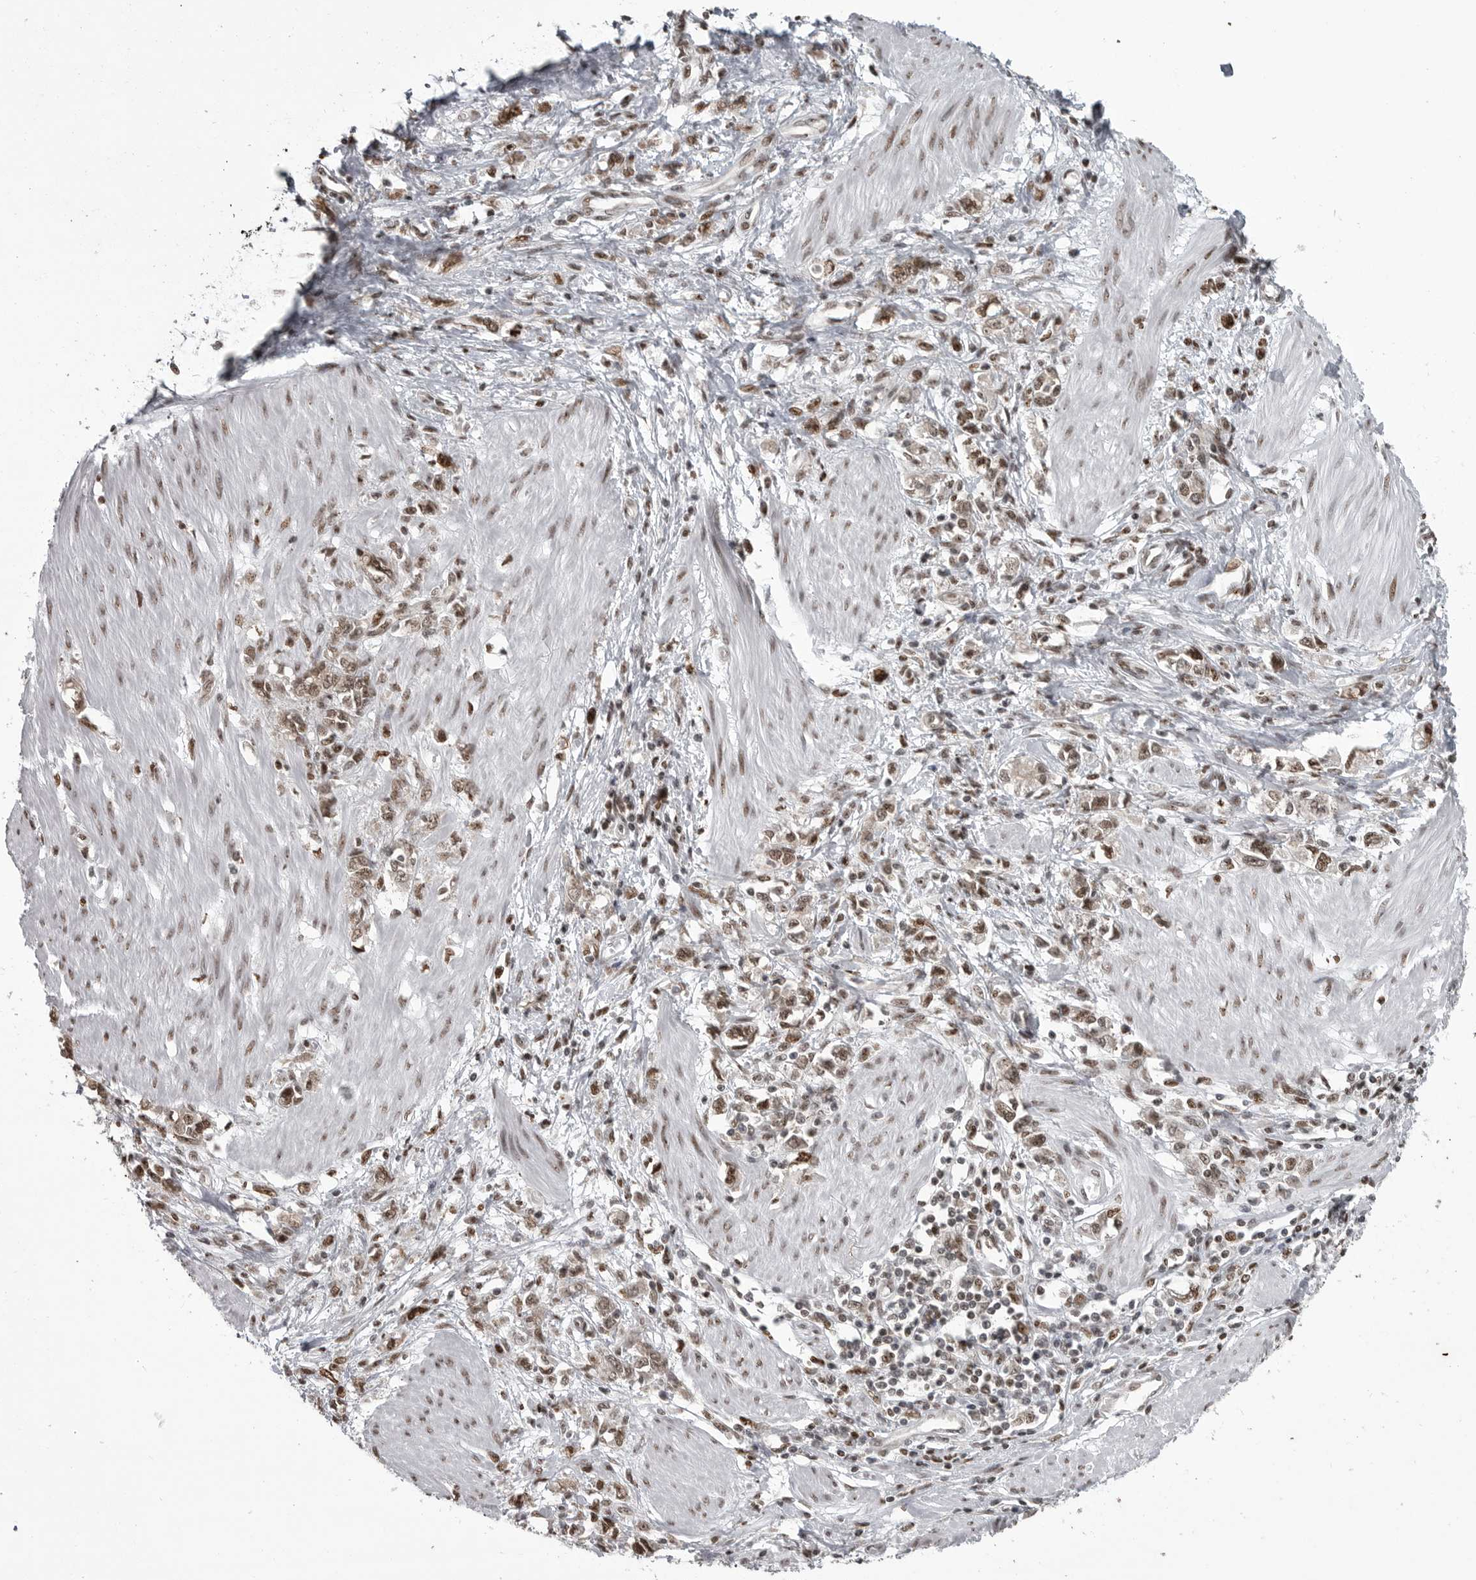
{"staining": {"intensity": "moderate", "quantity": ">75%", "location": "nuclear"}, "tissue": "stomach cancer", "cell_type": "Tumor cells", "image_type": "cancer", "snomed": [{"axis": "morphology", "description": "Adenocarcinoma, NOS"}, {"axis": "topography", "description": "Stomach"}], "caption": "Immunohistochemistry (IHC) of human stomach cancer (adenocarcinoma) demonstrates medium levels of moderate nuclear staining in about >75% of tumor cells. Nuclei are stained in blue.", "gene": "YAF2", "patient": {"sex": "female", "age": 76}}